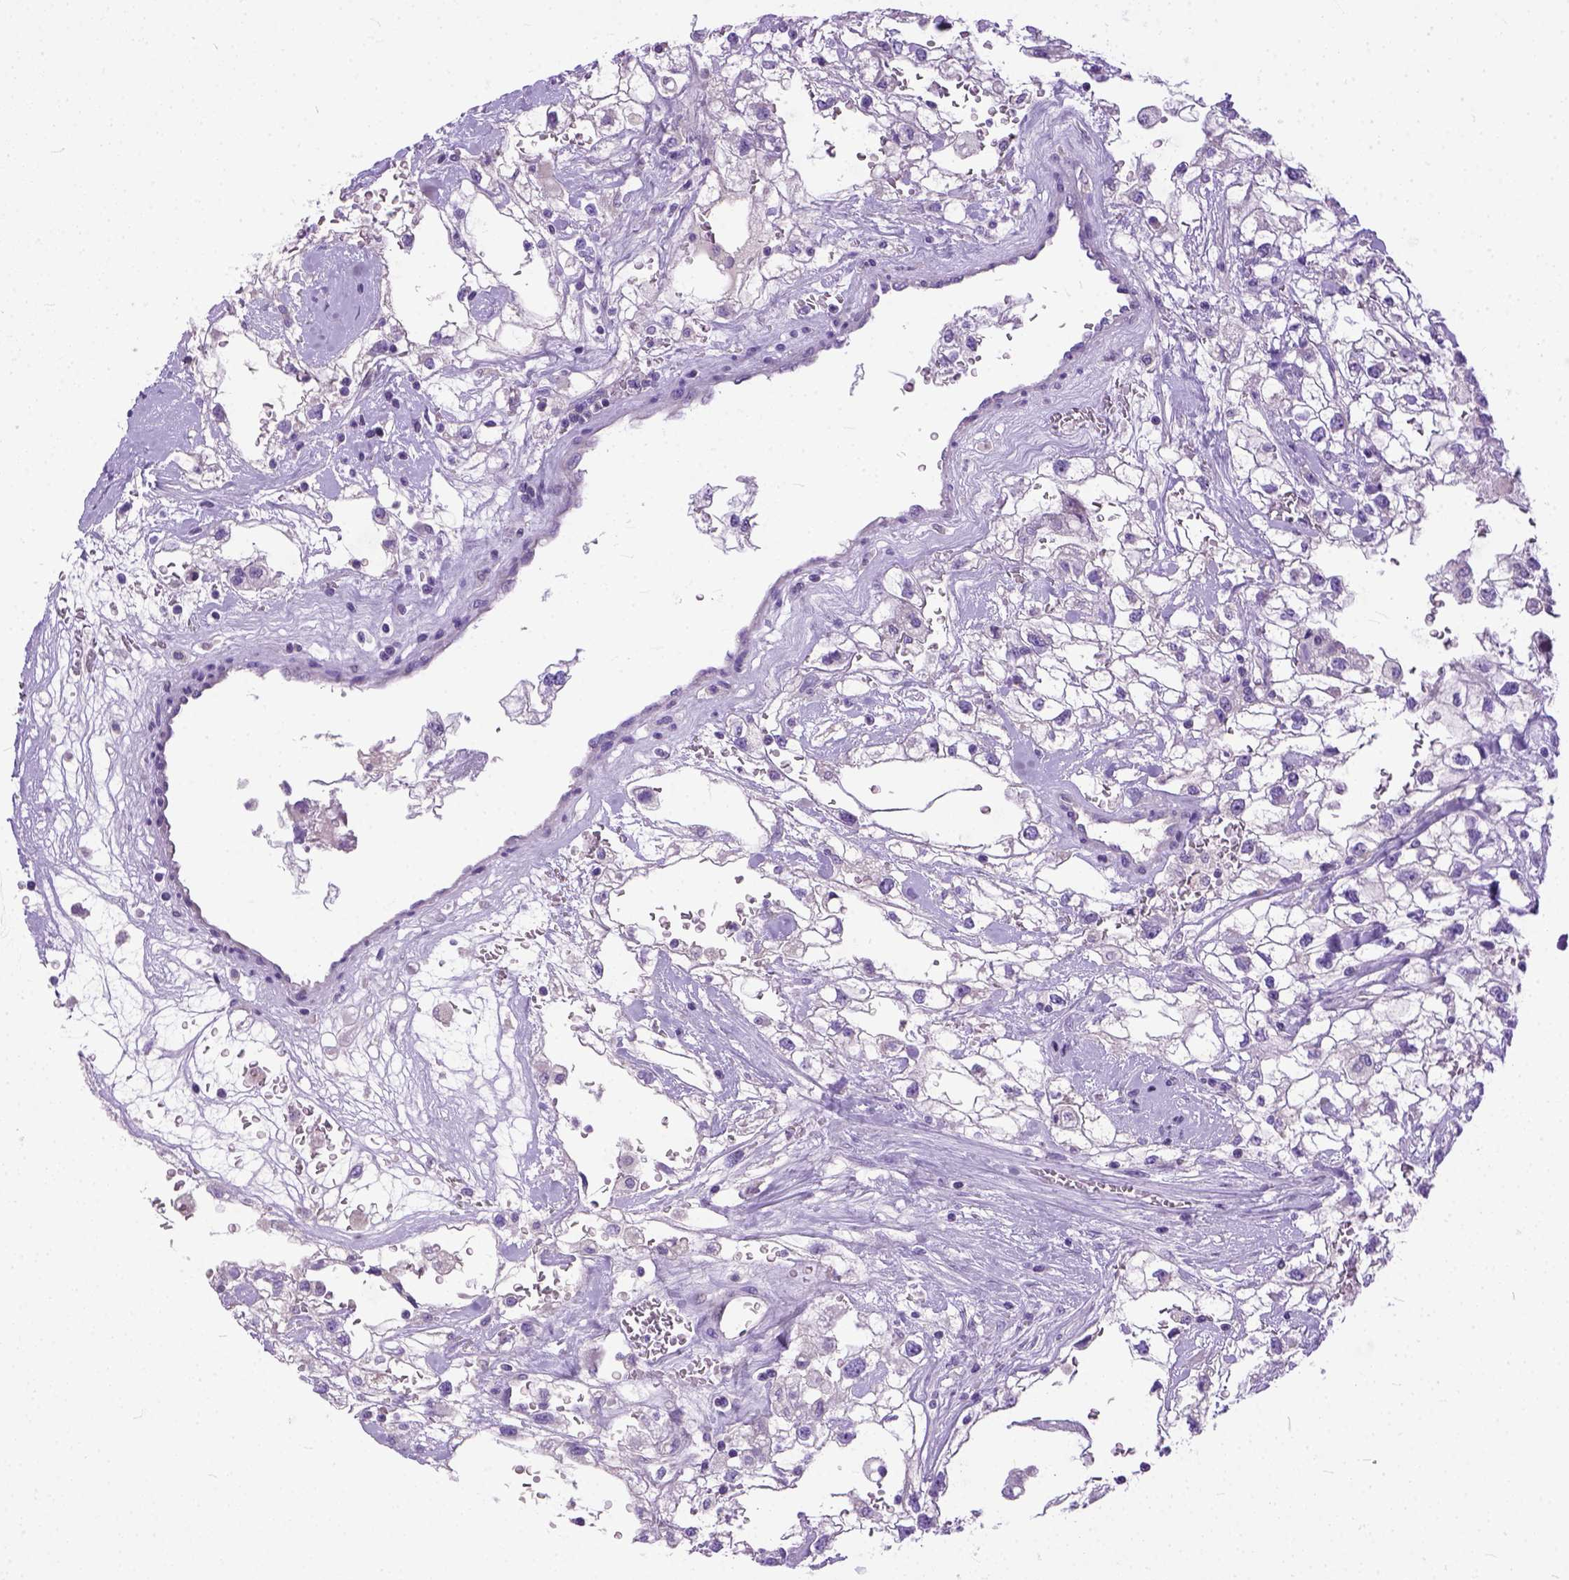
{"staining": {"intensity": "negative", "quantity": "none", "location": "none"}, "tissue": "renal cancer", "cell_type": "Tumor cells", "image_type": "cancer", "snomed": [{"axis": "morphology", "description": "Adenocarcinoma, NOS"}, {"axis": "topography", "description": "Kidney"}], "caption": "Immunohistochemistry (IHC) histopathology image of renal cancer stained for a protein (brown), which shows no positivity in tumor cells.", "gene": "PLK5", "patient": {"sex": "male", "age": 59}}